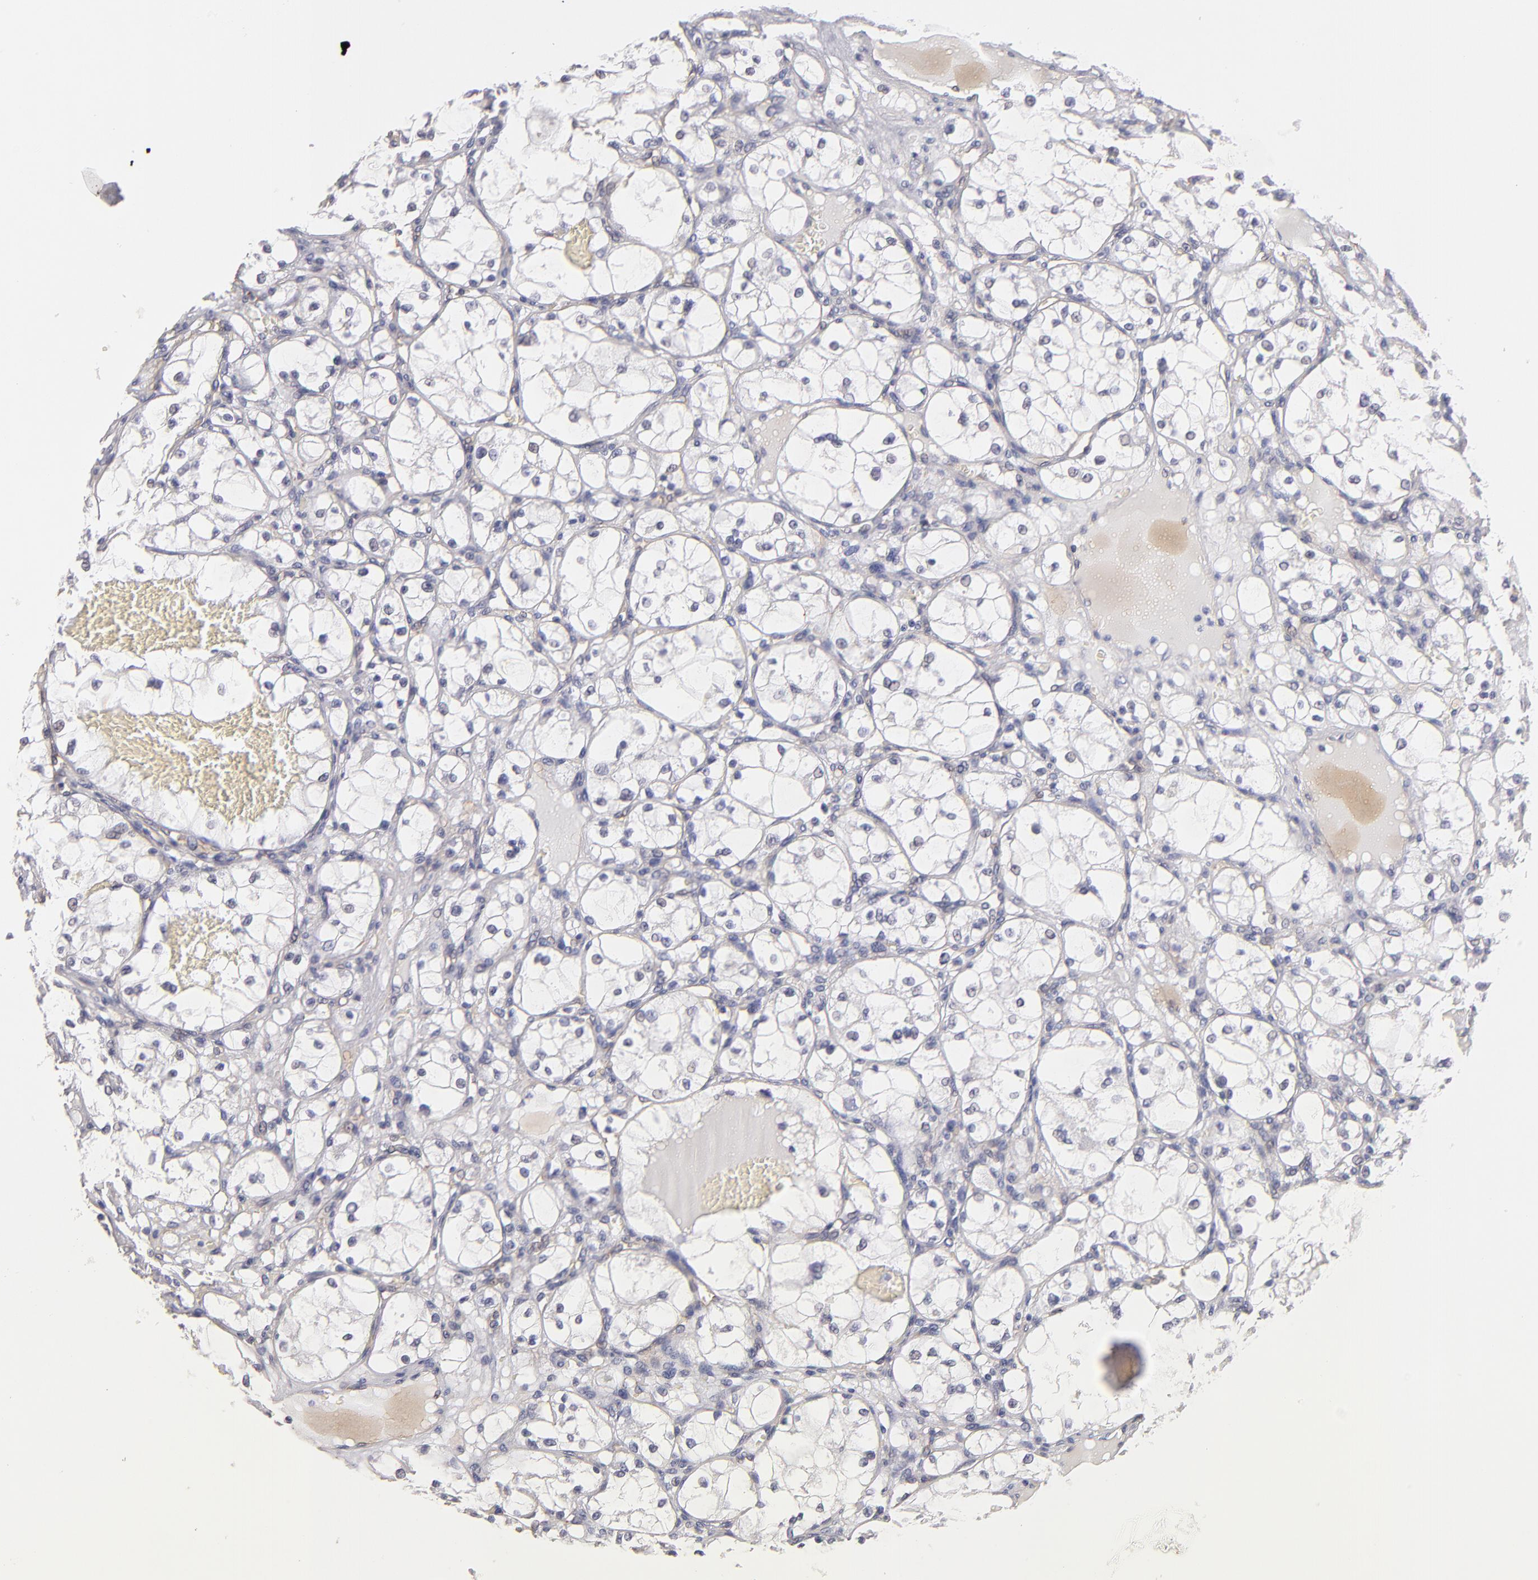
{"staining": {"intensity": "negative", "quantity": "none", "location": "none"}, "tissue": "renal cancer", "cell_type": "Tumor cells", "image_type": "cancer", "snomed": [{"axis": "morphology", "description": "Adenocarcinoma, NOS"}, {"axis": "topography", "description": "Kidney"}], "caption": "This is an immunohistochemistry (IHC) micrograph of human renal cancer (adenocarcinoma). There is no staining in tumor cells.", "gene": "PLVAP", "patient": {"sex": "male", "age": 61}}